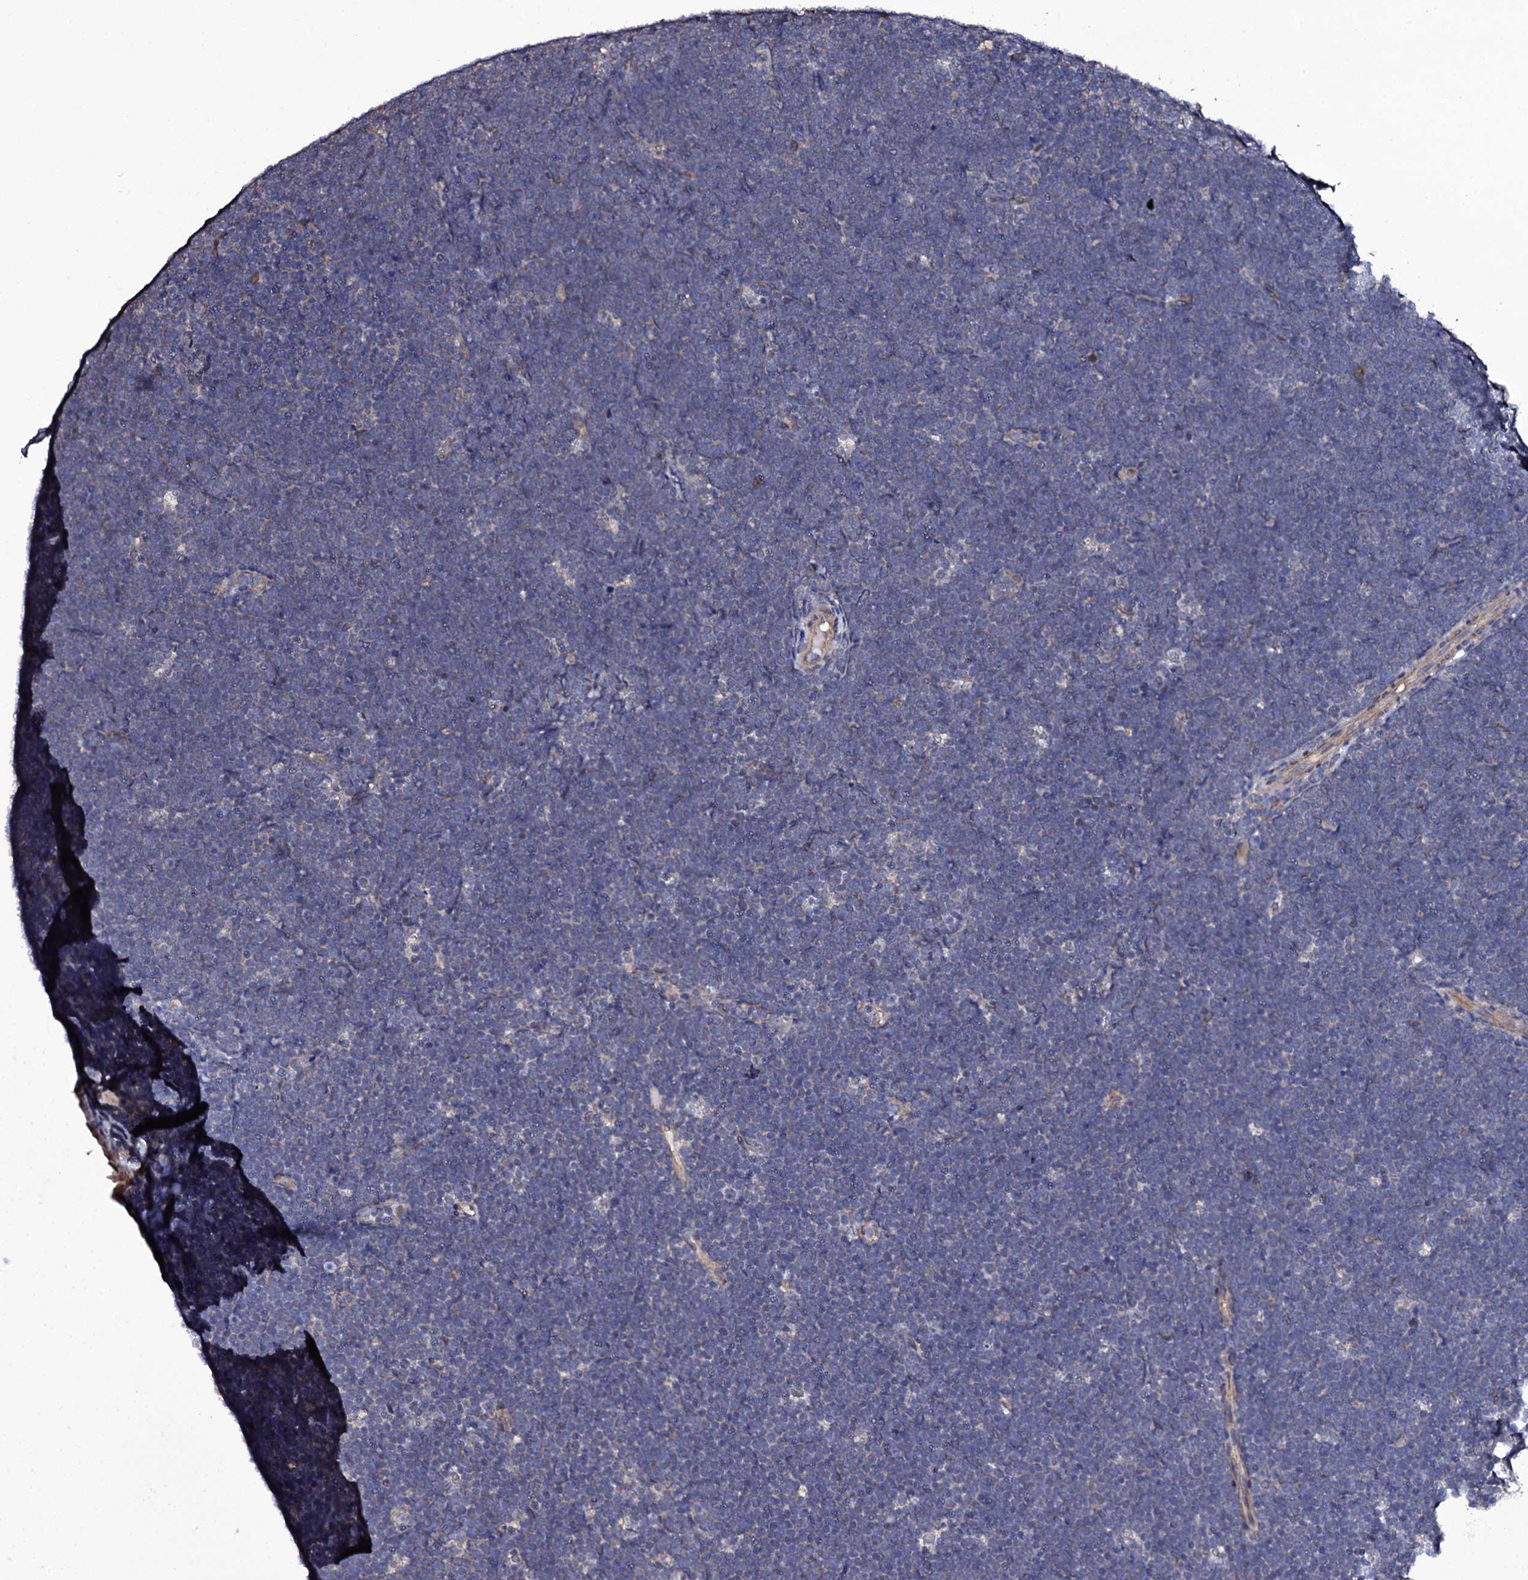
{"staining": {"intensity": "negative", "quantity": "none", "location": "none"}, "tissue": "lymphoma", "cell_type": "Tumor cells", "image_type": "cancer", "snomed": [{"axis": "morphology", "description": "Malignant lymphoma, non-Hodgkin's type, High grade"}, {"axis": "topography", "description": "Lymph node"}], "caption": "Tumor cells are negative for protein expression in human malignant lymphoma, non-Hodgkin's type (high-grade).", "gene": "GAREM1", "patient": {"sex": "male", "age": 13}}